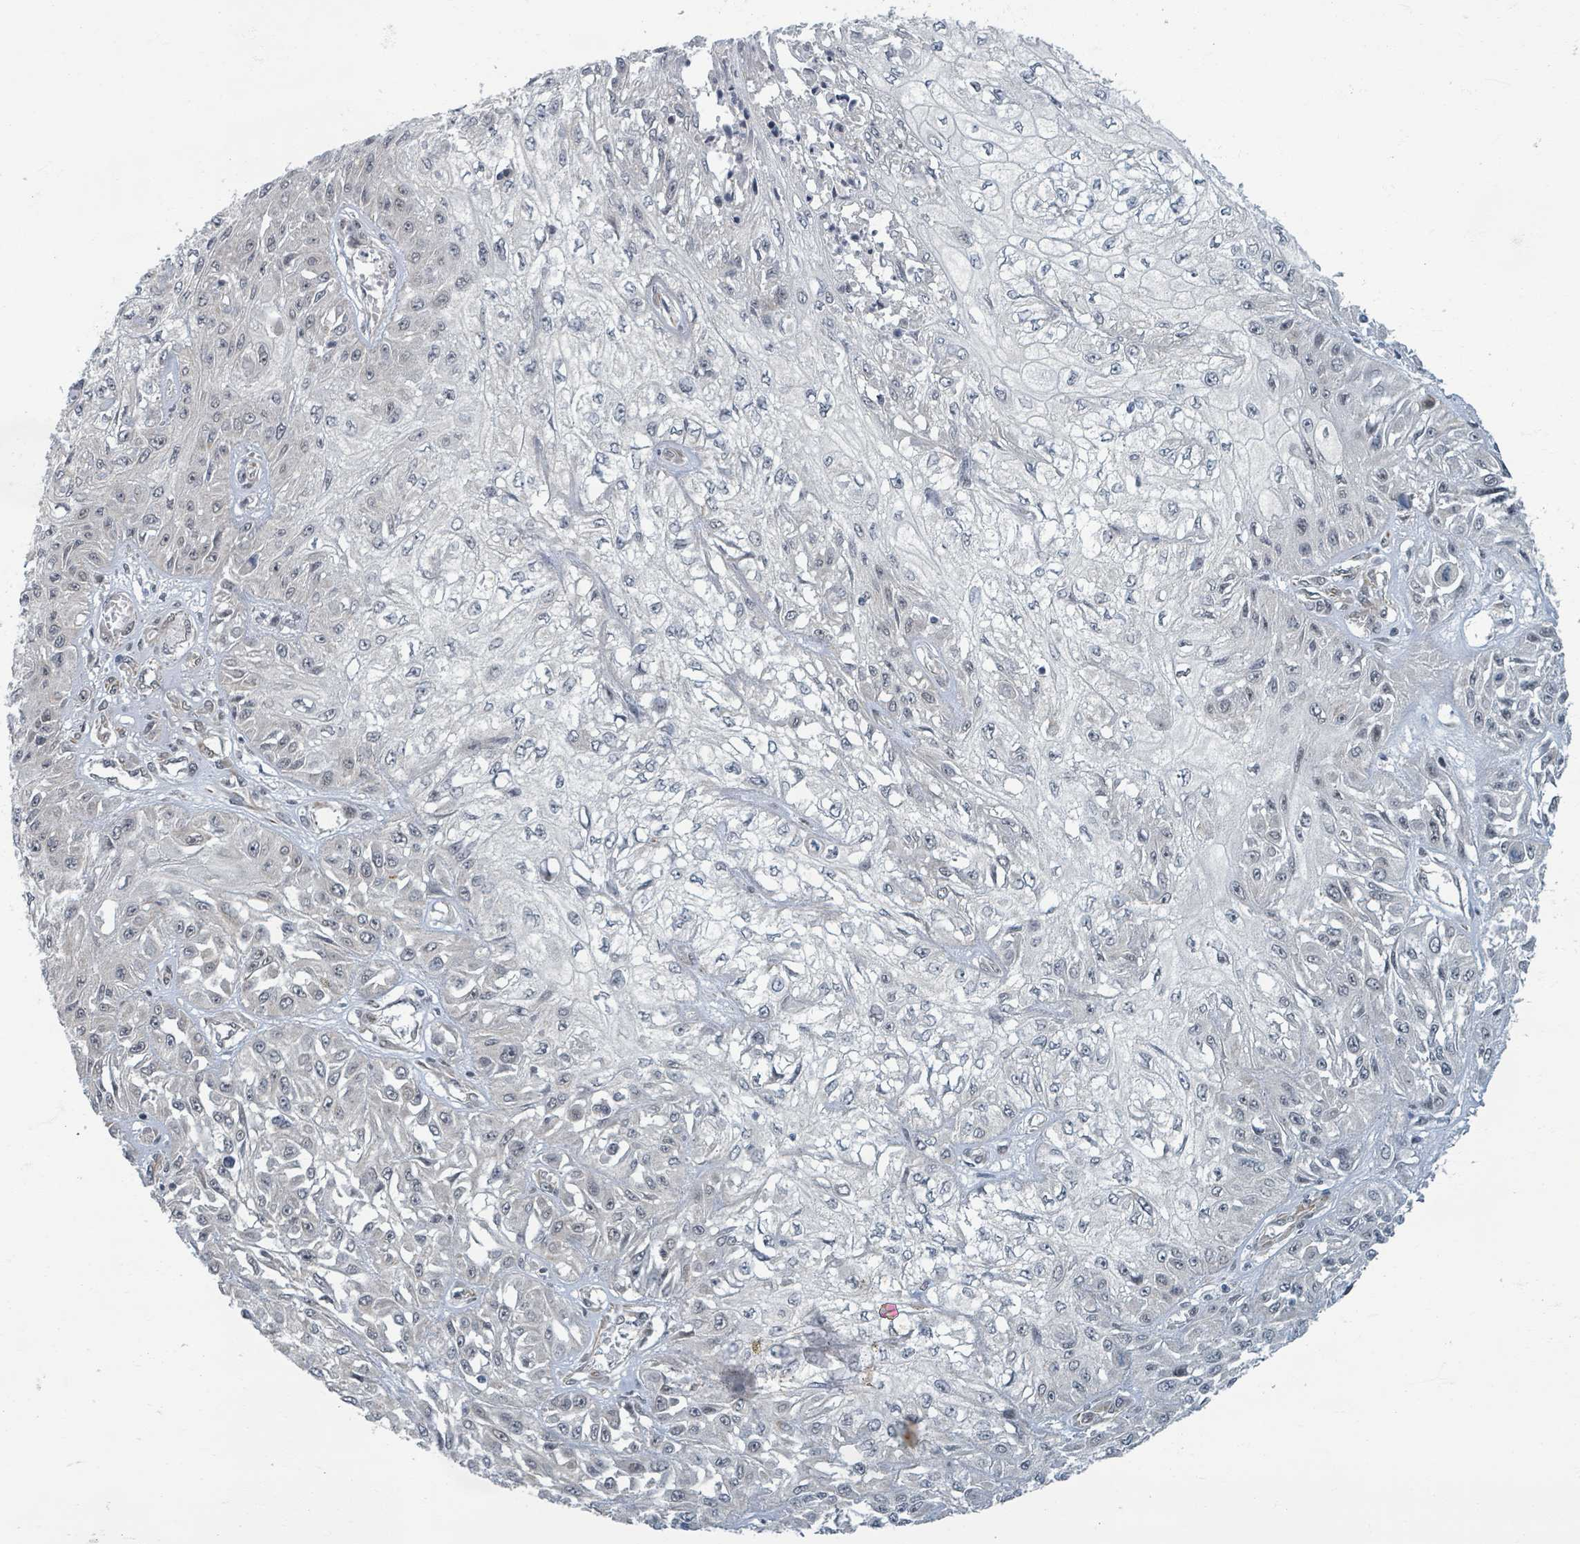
{"staining": {"intensity": "weak", "quantity": "<25%", "location": "cytoplasmic/membranous,nuclear"}, "tissue": "skin cancer", "cell_type": "Tumor cells", "image_type": "cancer", "snomed": [{"axis": "morphology", "description": "Squamous cell carcinoma, NOS"}, {"axis": "morphology", "description": "Squamous cell carcinoma, metastatic, NOS"}, {"axis": "topography", "description": "Skin"}, {"axis": "topography", "description": "Lymph node"}], "caption": "An IHC photomicrograph of skin squamous cell carcinoma is shown. There is no staining in tumor cells of skin squamous cell carcinoma.", "gene": "INTS15", "patient": {"sex": "male", "age": 75}}